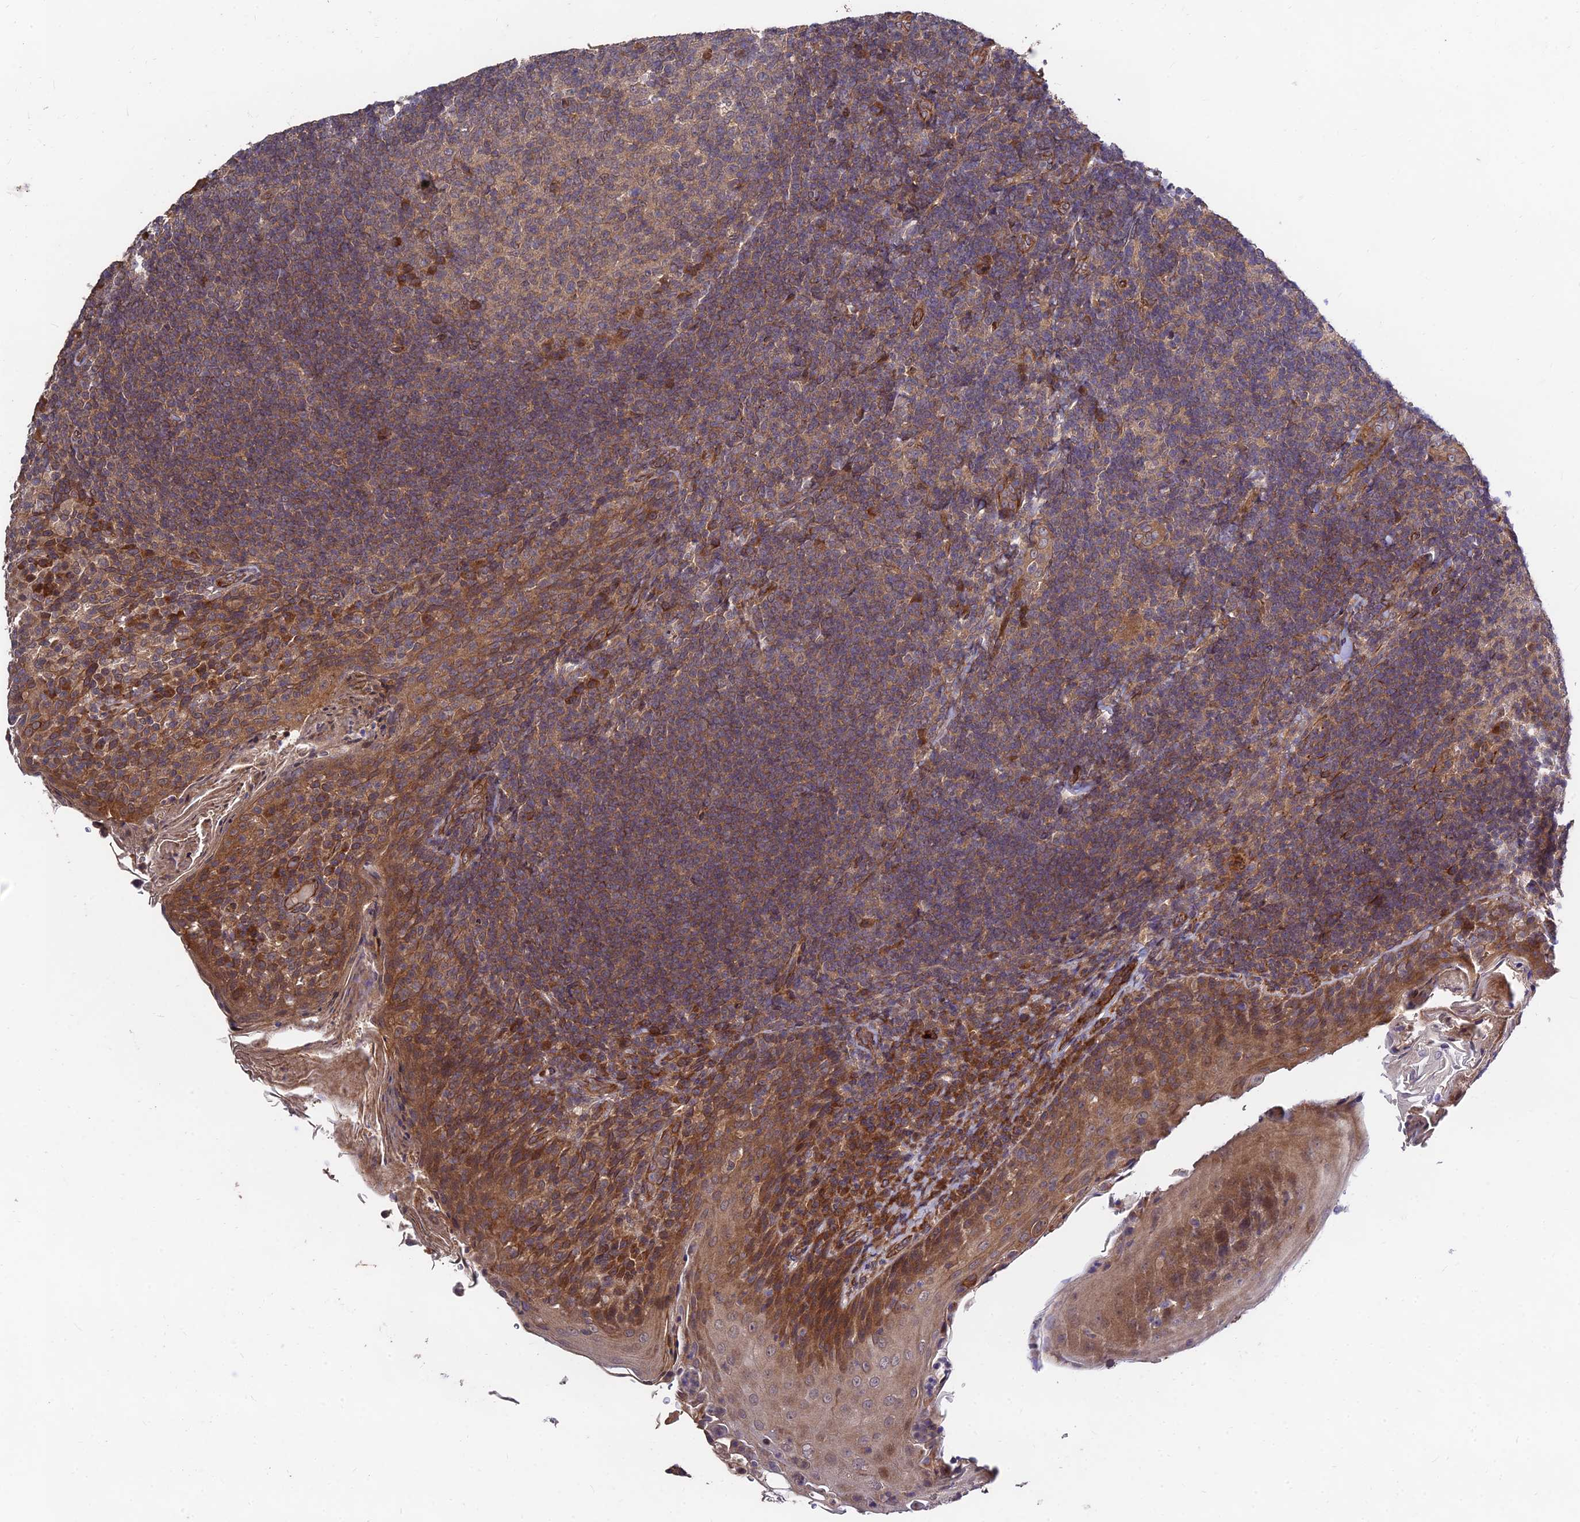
{"staining": {"intensity": "moderate", "quantity": "<25%", "location": "cytoplasmic/membranous"}, "tissue": "tonsil", "cell_type": "Germinal center cells", "image_type": "normal", "snomed": [{"axis": "morphology", "description": "Normal tissue, NOS"}, {"axis": "topography", "description": "Tonsil"}], "caption": "The micrograph demonstrates staining of benign tonsil, revealing moderate cytoplasmic/membranous protein expression (brown color) within germinal center cells.", "gene": "MKKS", "patient": {"sex": "female", "age": 10}}